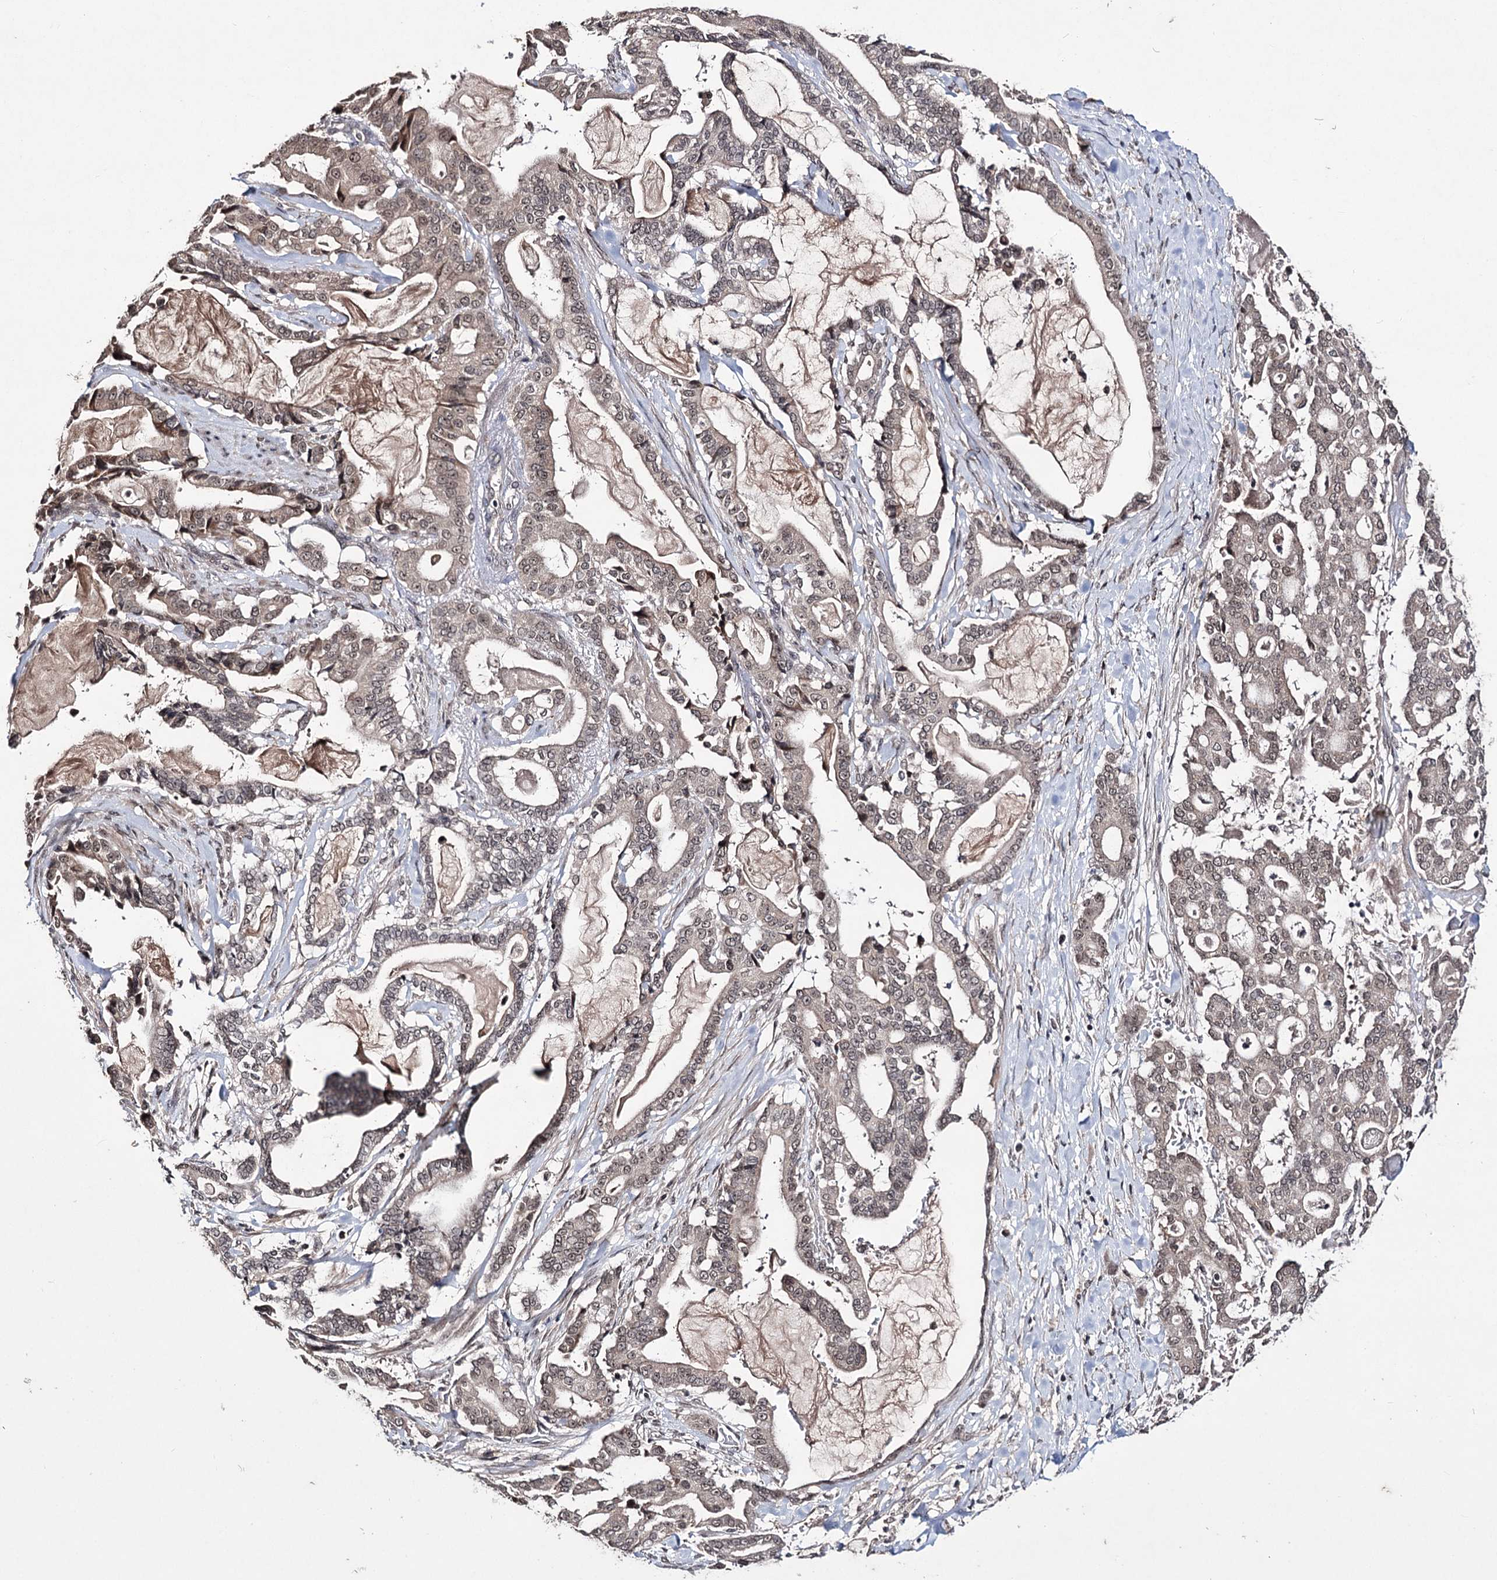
{"staining": {"intensity": "weak", "quantity": ">75%", "location": "nuclear"}, "tissue": "pancreatic cancer", "cell_type": "Tumor cells", "image_type": "cancer", "snomed": [{"axis": "morphology", "description": "Adenocarcinoma, NOS"}, {"axis": "topography", "description": "Pancreas"}], "caption": "Pancreatic adenocarcinoma stained with immunohistochemistry reveals weak nuclear positivity in approximately >75% of tumor cells. (DAB (3,3'-diaminobenzidine) IHC with brightfield microscopy, high magnification).", "gene": "VGLL4", "patient": {"sex": "male", "age": 63}}